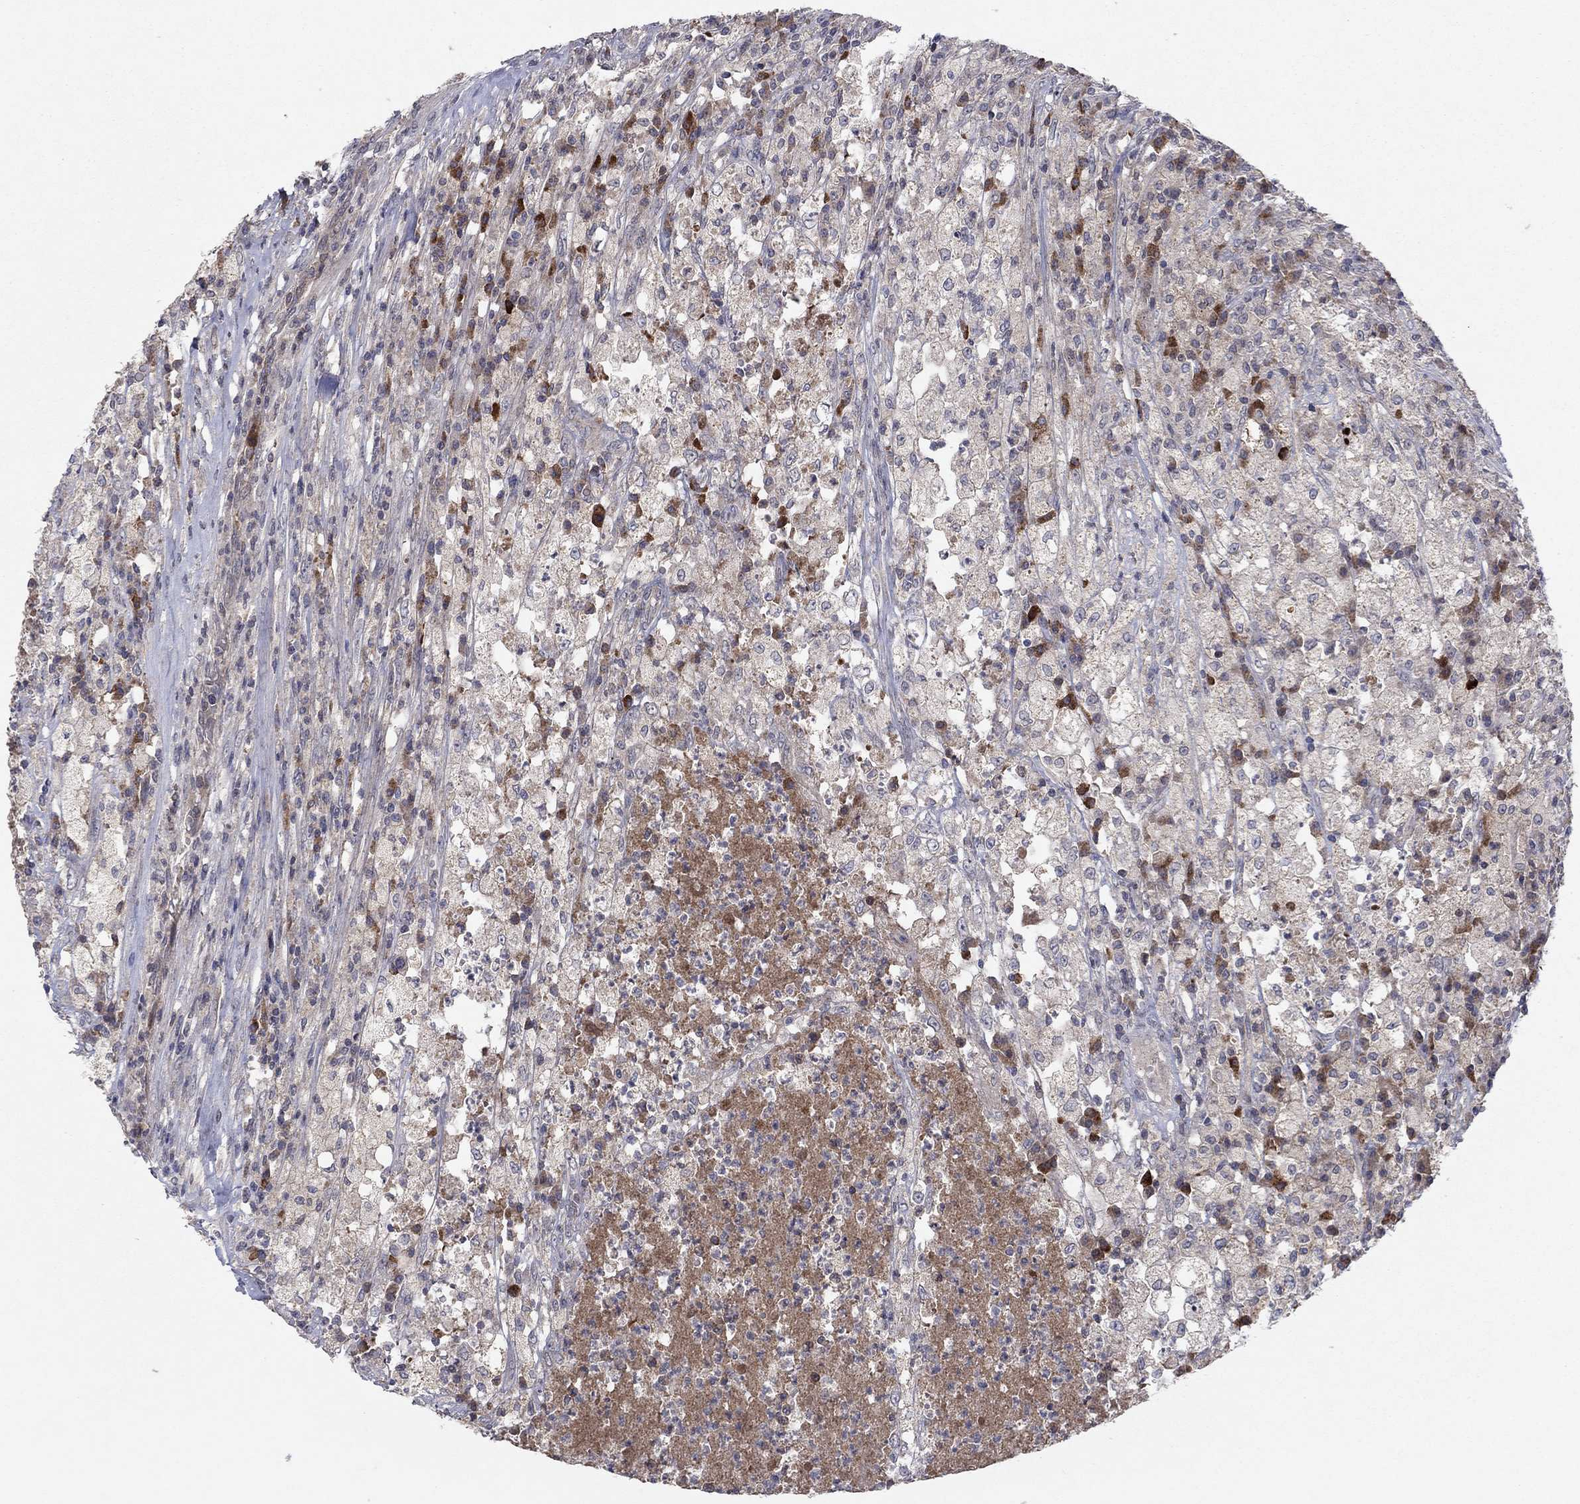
{"staining": {"intensity": "negative", "quantity": "none", "location": "none"}, "tissue": "testis cancer", "cell_type": "Tumor cells", "image_type": "cancer", "snomed": [{"axis": "morphology", "description": "Necrosis, NOS"}, {"axis": "morphology", "description": "Carcinoma, Embryonal, NOS"}, {"axis": "topography", "description": "Testis"}], "caption": "Immunohistochemistry (IHC) micrograph of neoplastic tissue: testis embryonal carcinoma stained with DAB displays no significant protein positivity in tumor cells.", "gene": "IL4", "patient": {"sex": "male", "age": 19}}